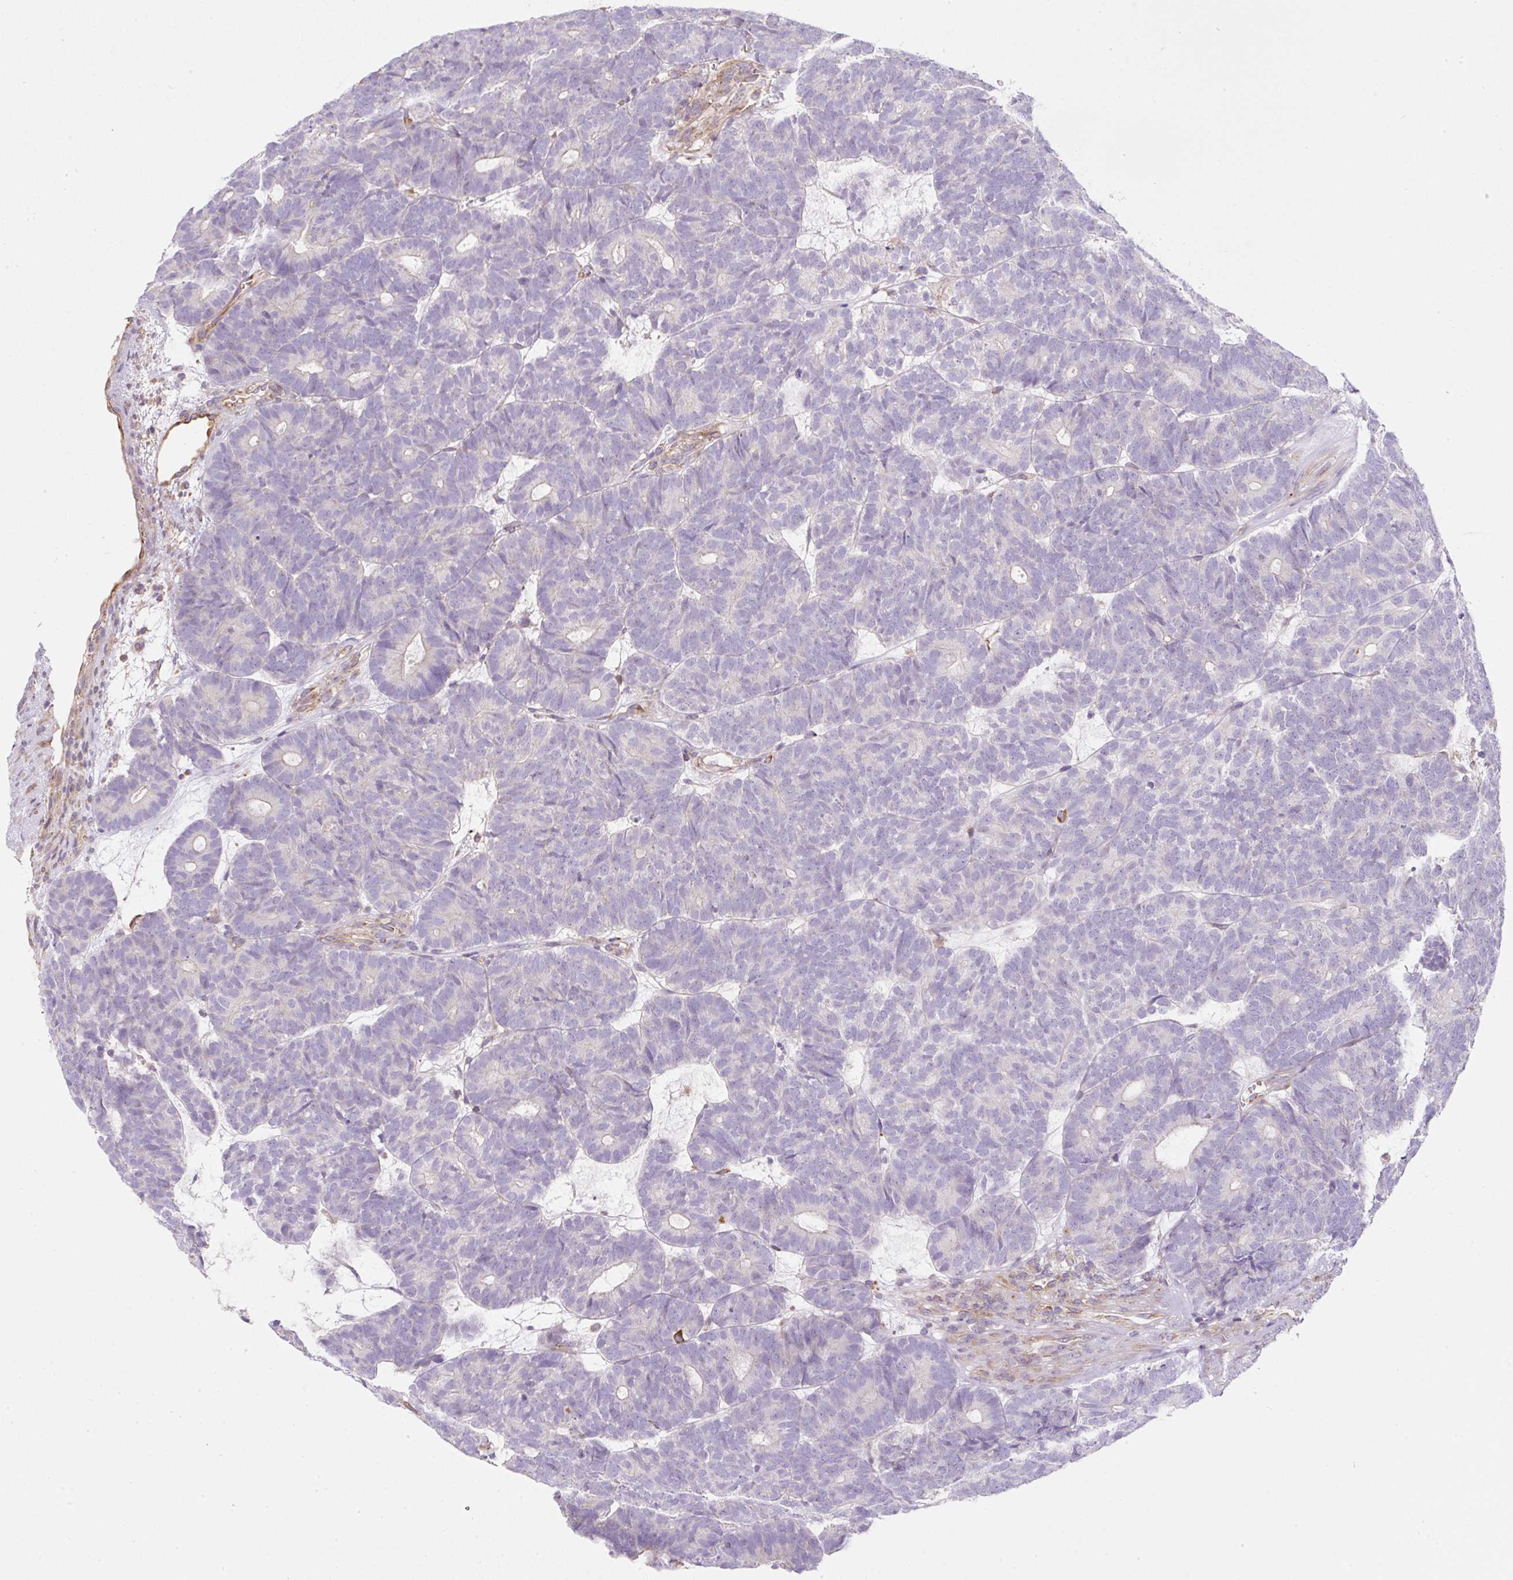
{"staining": {"intensity": "negative", "quantity": "none", "location": "none"}, "tissue": "head and neck cancer", "cell_type": "Tumor cells", "image_type": "cancer", "snomed": [{"axis": "morphology", "description": "Adenocarcinoma, NOS"}, {"axis": "topography", "description": "Head-Neck"}], "caption": "Adenocarcinoma (head and neck) was stained to show a protein in brown. There is no significant staining in tumor cells.", "gene": "ERAP2", "patient": {"sex": "female", "age": 81}}